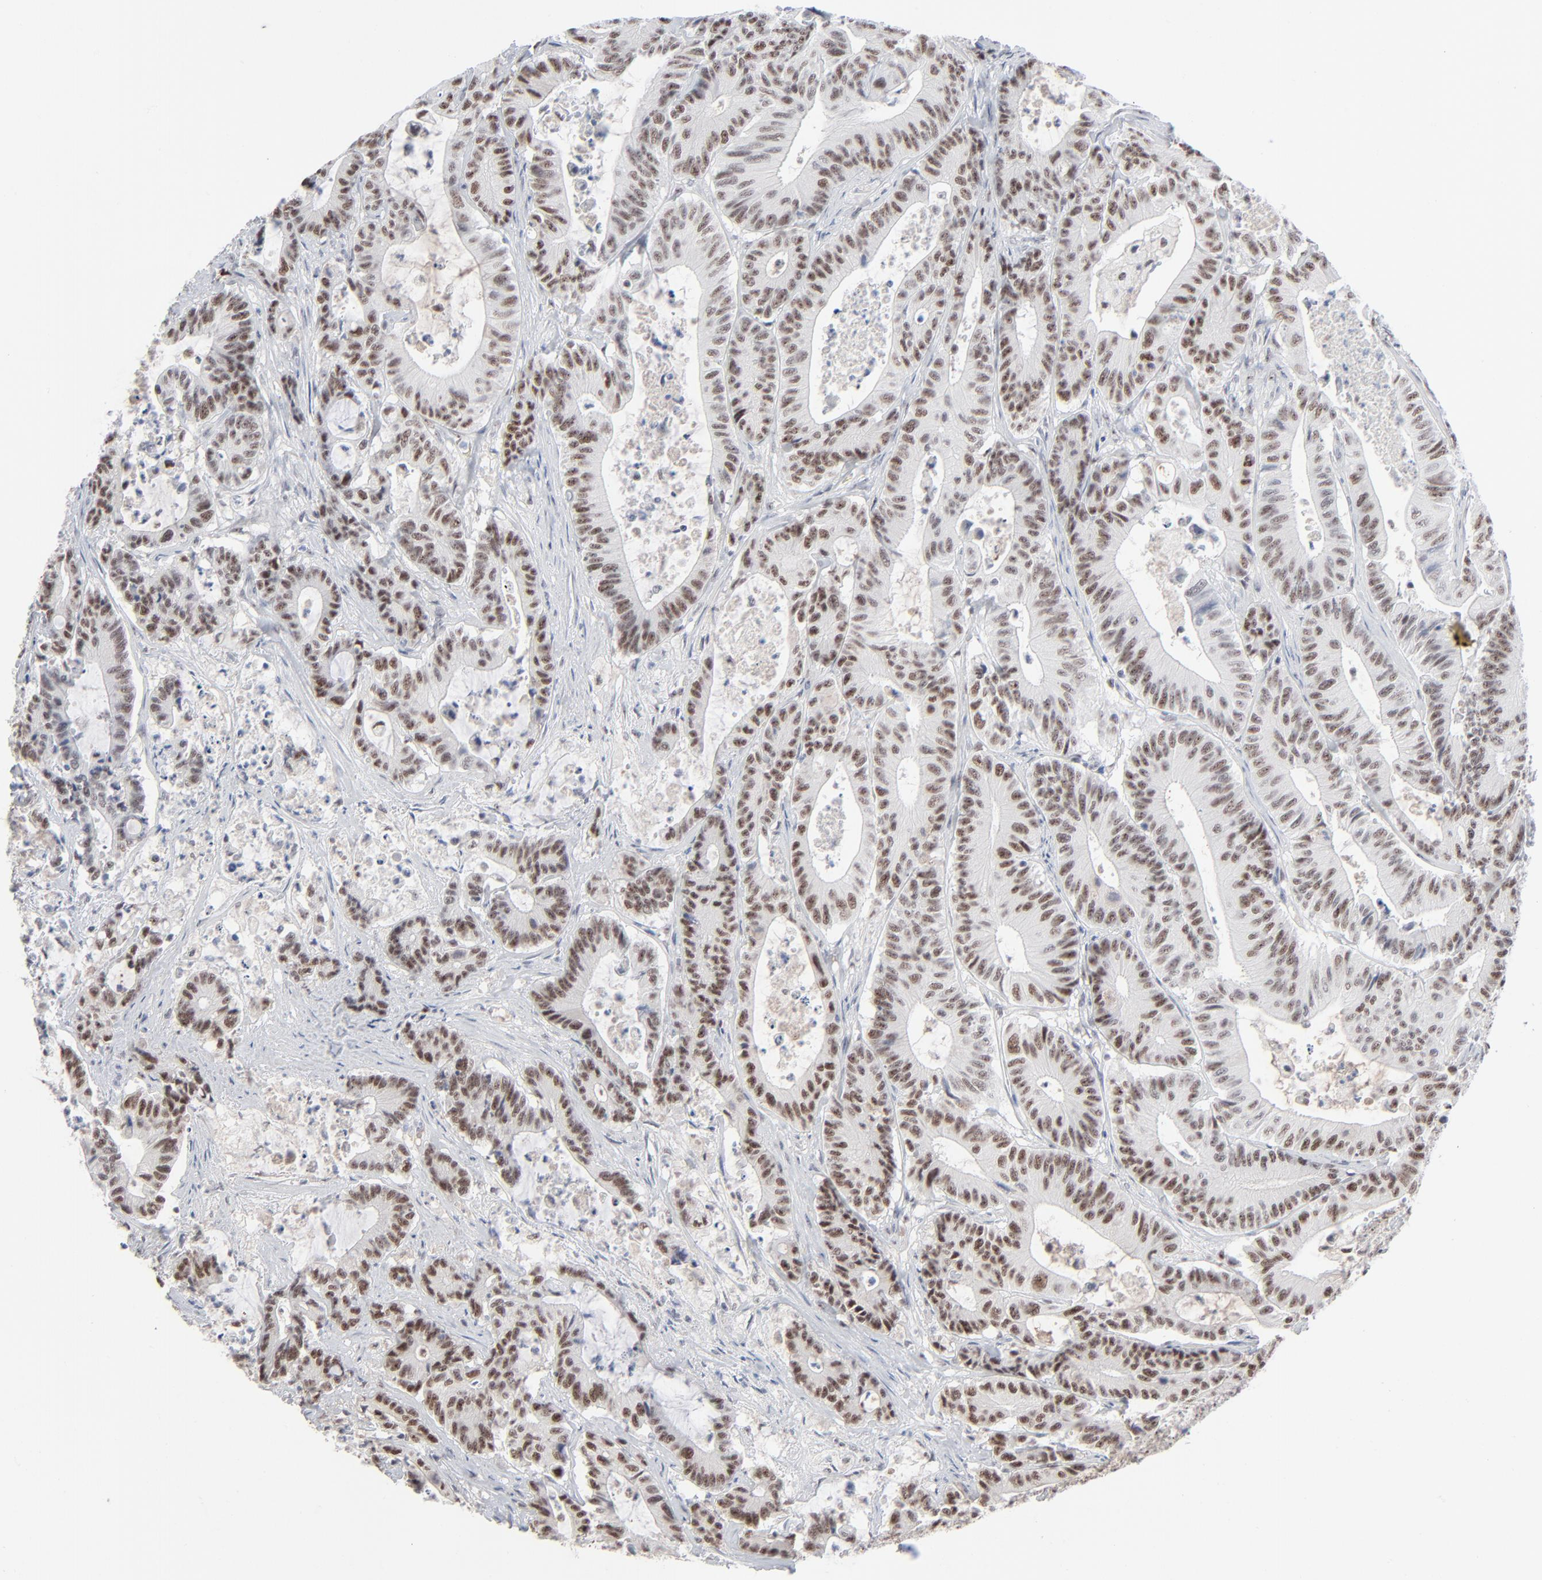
{"staining": {"intensity": "weak", "quantity": ">75%", "location": "nuclear"}, "tissue": "colorectal cancer", "cell_type": "Tumor cells", "image_type": "cancer", "snomed": [{"axis": "morphology", "description": "Adenocarcinoma, NOS"}, {"axis": "topography", "description": "Colon"}], "caption": "Immunohistochemistry staining of adenocarcinoma (colorectal), which displays low levels of weak nuclear expression in approximately >75% of tumor cells indicating weak nuclear protein positivity. The staining was performed using DAB (brown) for protein detection and nuclei were counterstained in hematoxylin (blue).", "gene": "MPHOSPH6", "patient": {"sex": "female", "age": 84}}